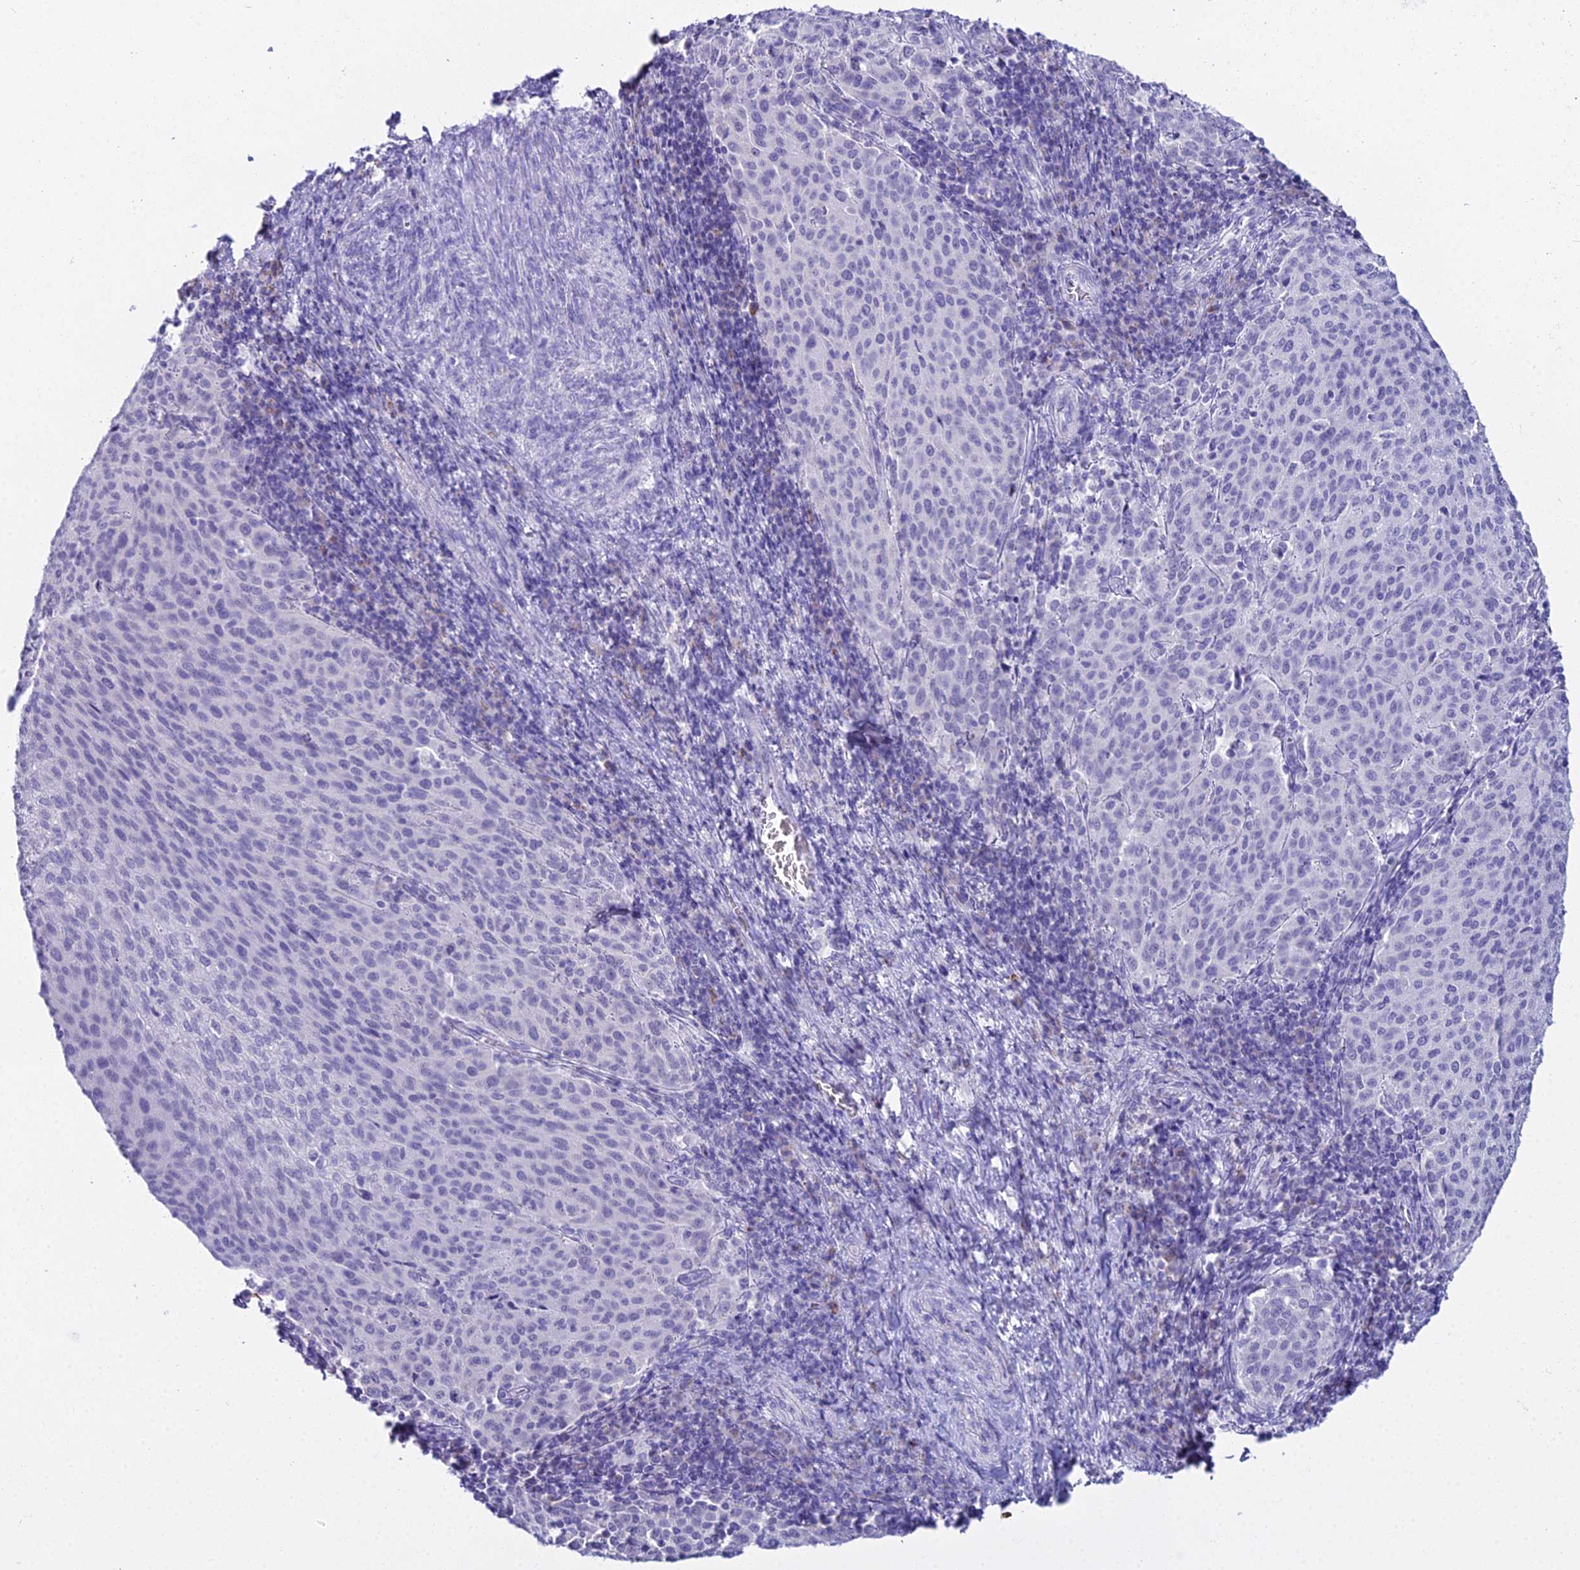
{"staining": {"intensity": "negative", "quantity": "none", "location": "none"}, "tissue": "cervical cancer", "cell_type": "Tumor cells", "image_type": "cancer", "snomed": [{"axis": "morphology", "description": "Squamous cell carcinoma, NOS"}, {"axis": "topography", "description": "Cervix"}], "caption": "Micrograph shows no significant protein positivity in tumor cells of cervical squamous cell carcinoma.", "gene": "CGB2", "patient": {"sex": "female", "age": 46}}